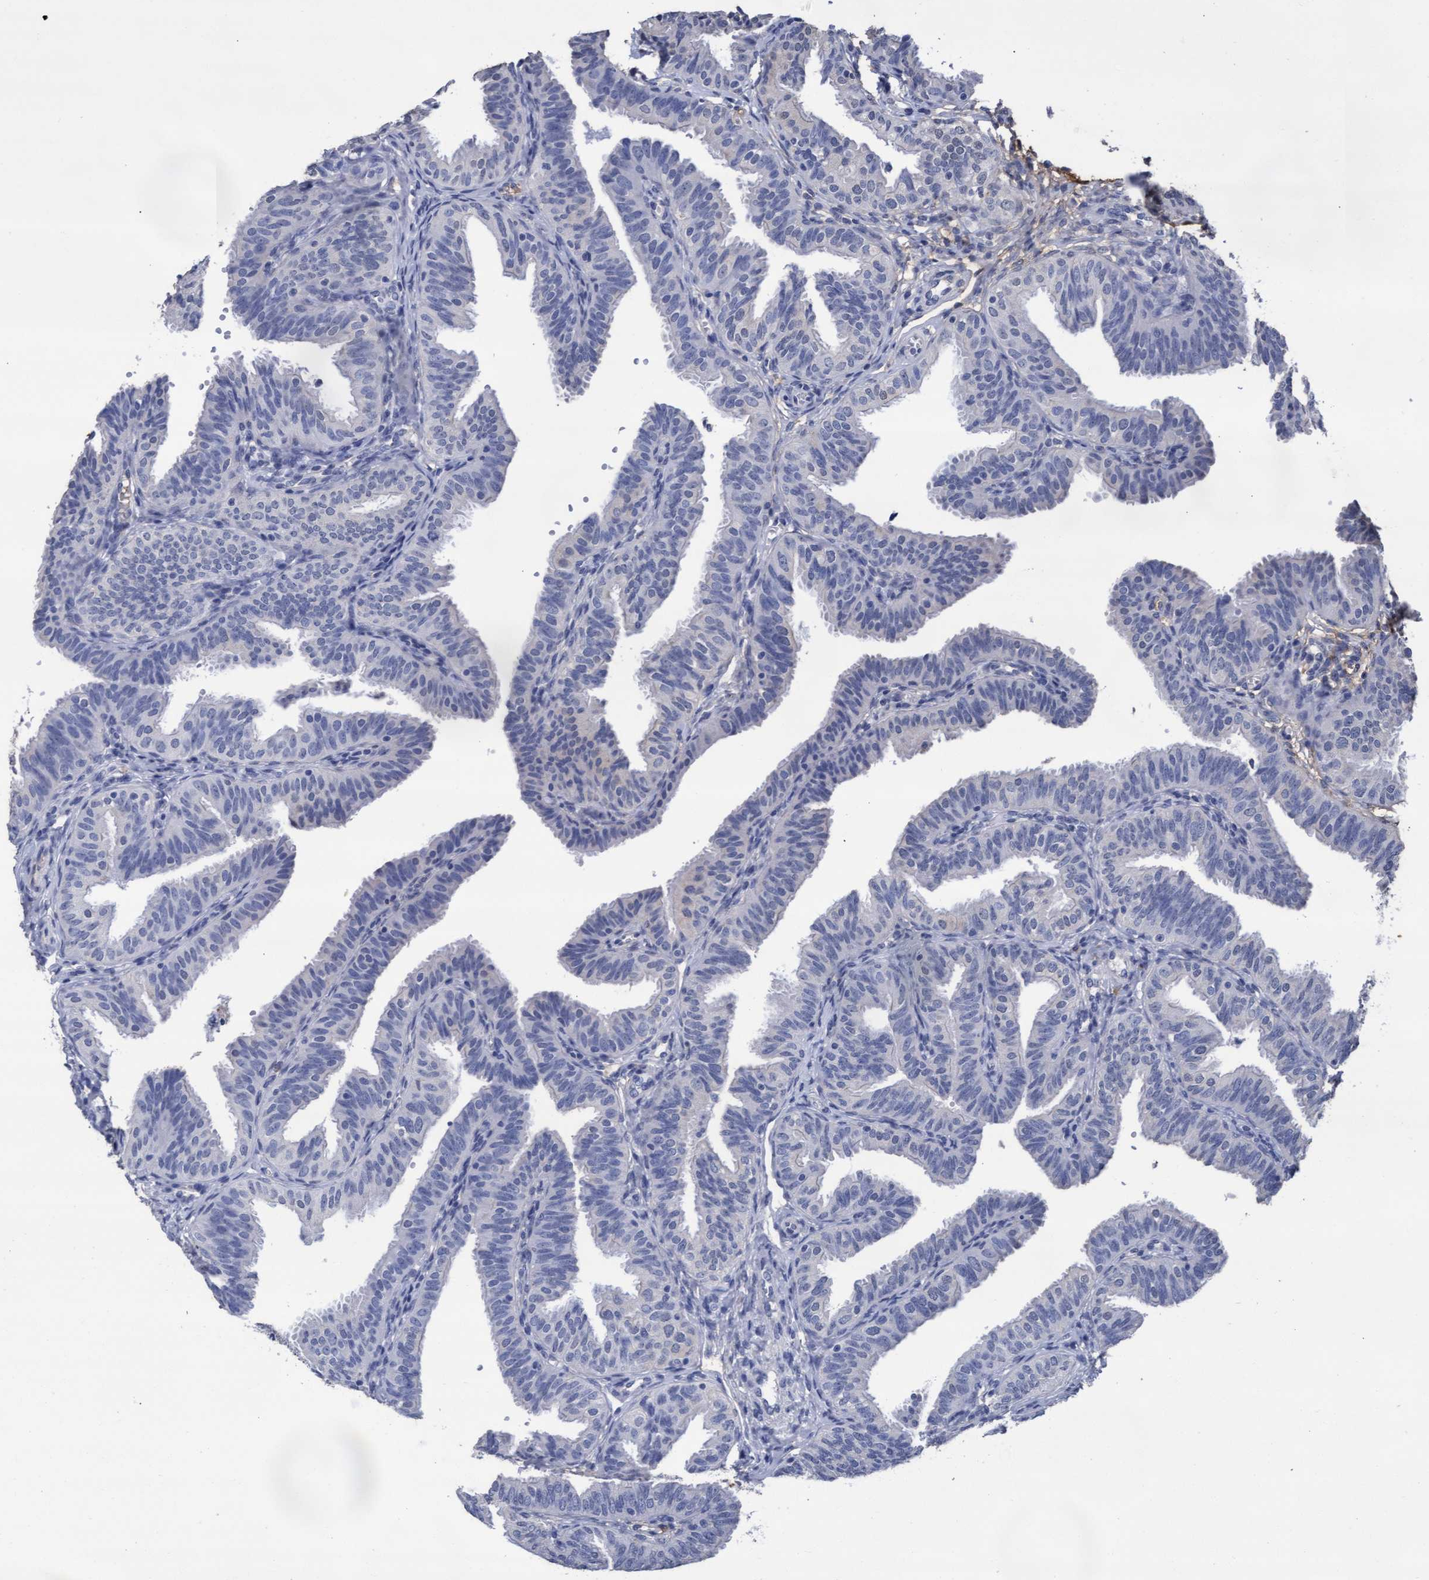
{"staining": {"intensity": "weak", "quantity": "<25%", "location": "cytoplasmic/membranous"}, "tissue": "fallopian tube", "cell_type": "Glandular cells", "image_type": "normal", "snomed": [{"axis": "morphology", "description": "Normal tissue, NOS"}, {"axis": "topography", "description": "Fallopian tube"}], "caption": "Human fallopian tube stained for a protein using immunohistochemistry demonstrates no staining in glandular cells.", "gene": "GPR39", "patient": {"sex": "female", "age": 35}}